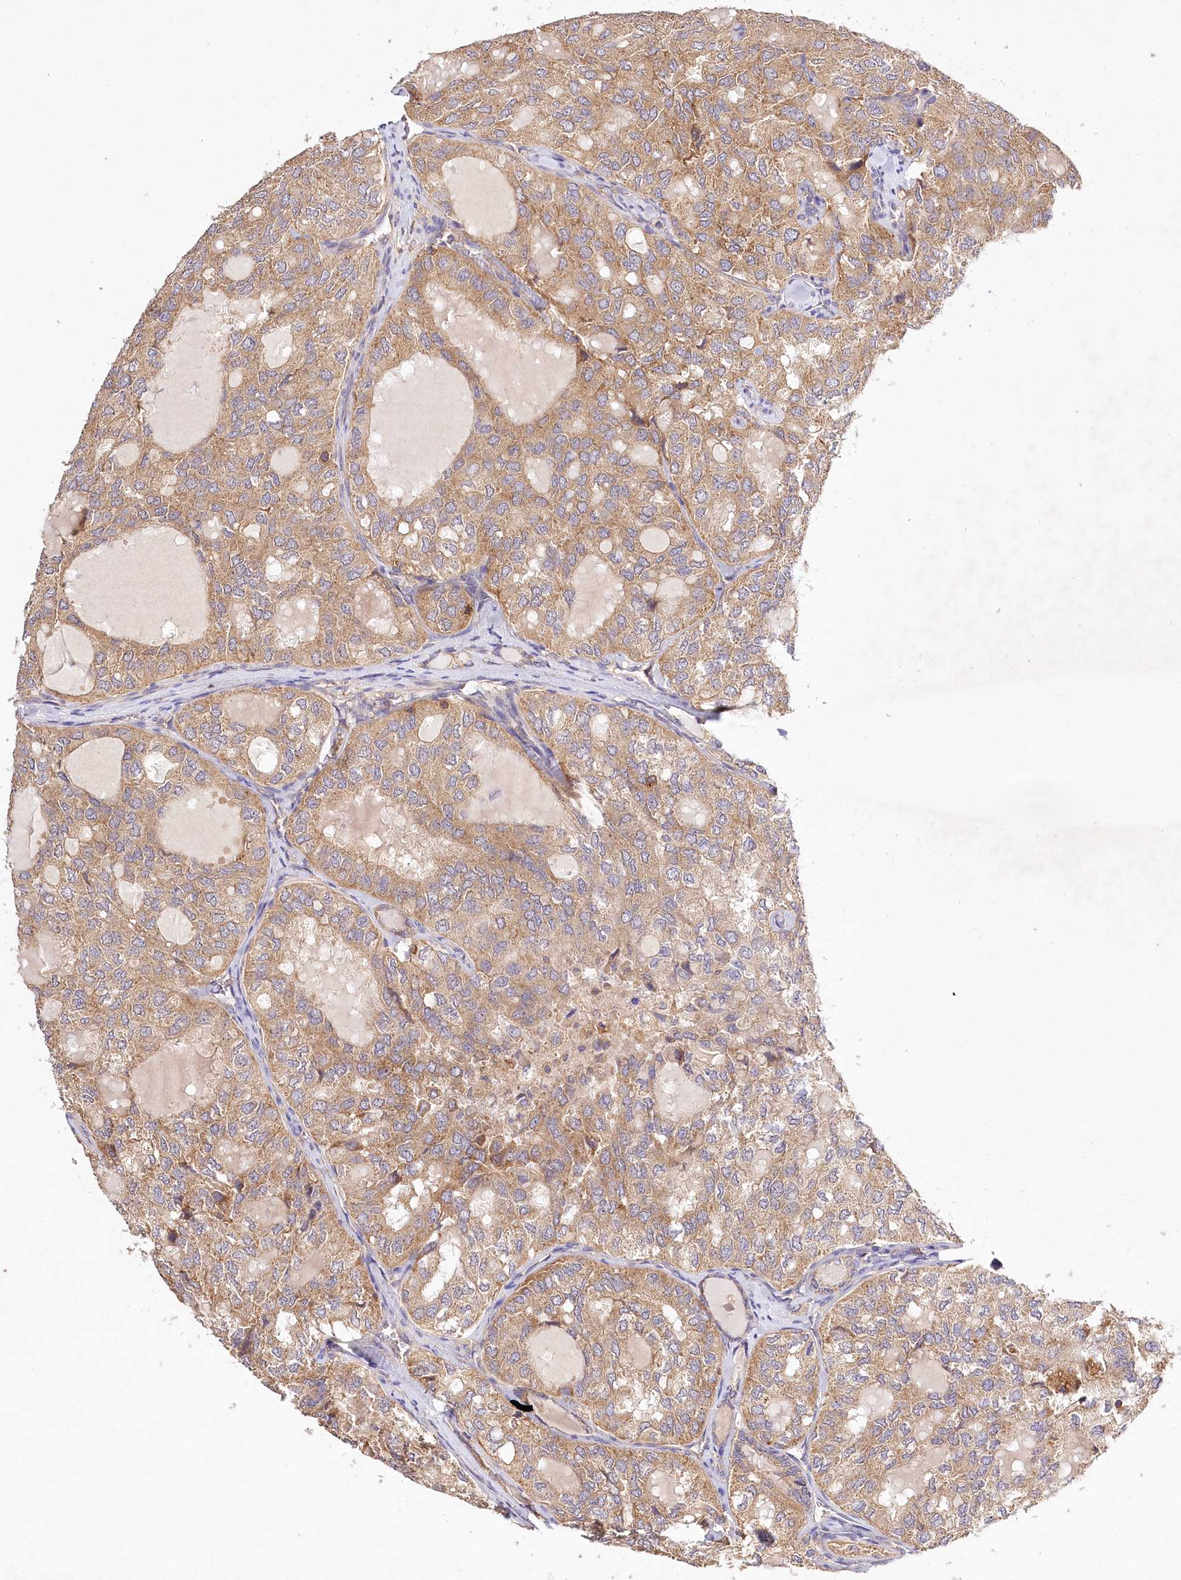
{"staining": {"intensity": "moderate", "quantity": ">75%", "location": "cytoplasmic/membranous"}, "tissue": "thyroid cancer", "cell_type": "Tumor cells", "image_type": "cancer", "snomed": [{"axis": "morphology", "description": "Follicular adenoma carcinoma, NOS"}, {"axis": "topography", "description": "Thyroid gland"}], "caption": "Immunohistochemistry micrograph of neoplastic tissue: human thyroid cancer (follicular adenoma carcinoma) stained using immunohistochemistry (IHC) shows medium levels of moderate protein expression localized specifically in the cytoplasmic/membranous of tumor cells, appearing as a cytoplasmic/membranous brown color.", "gene": "LSS", "patient": {"sex": "male", "age": 75}}